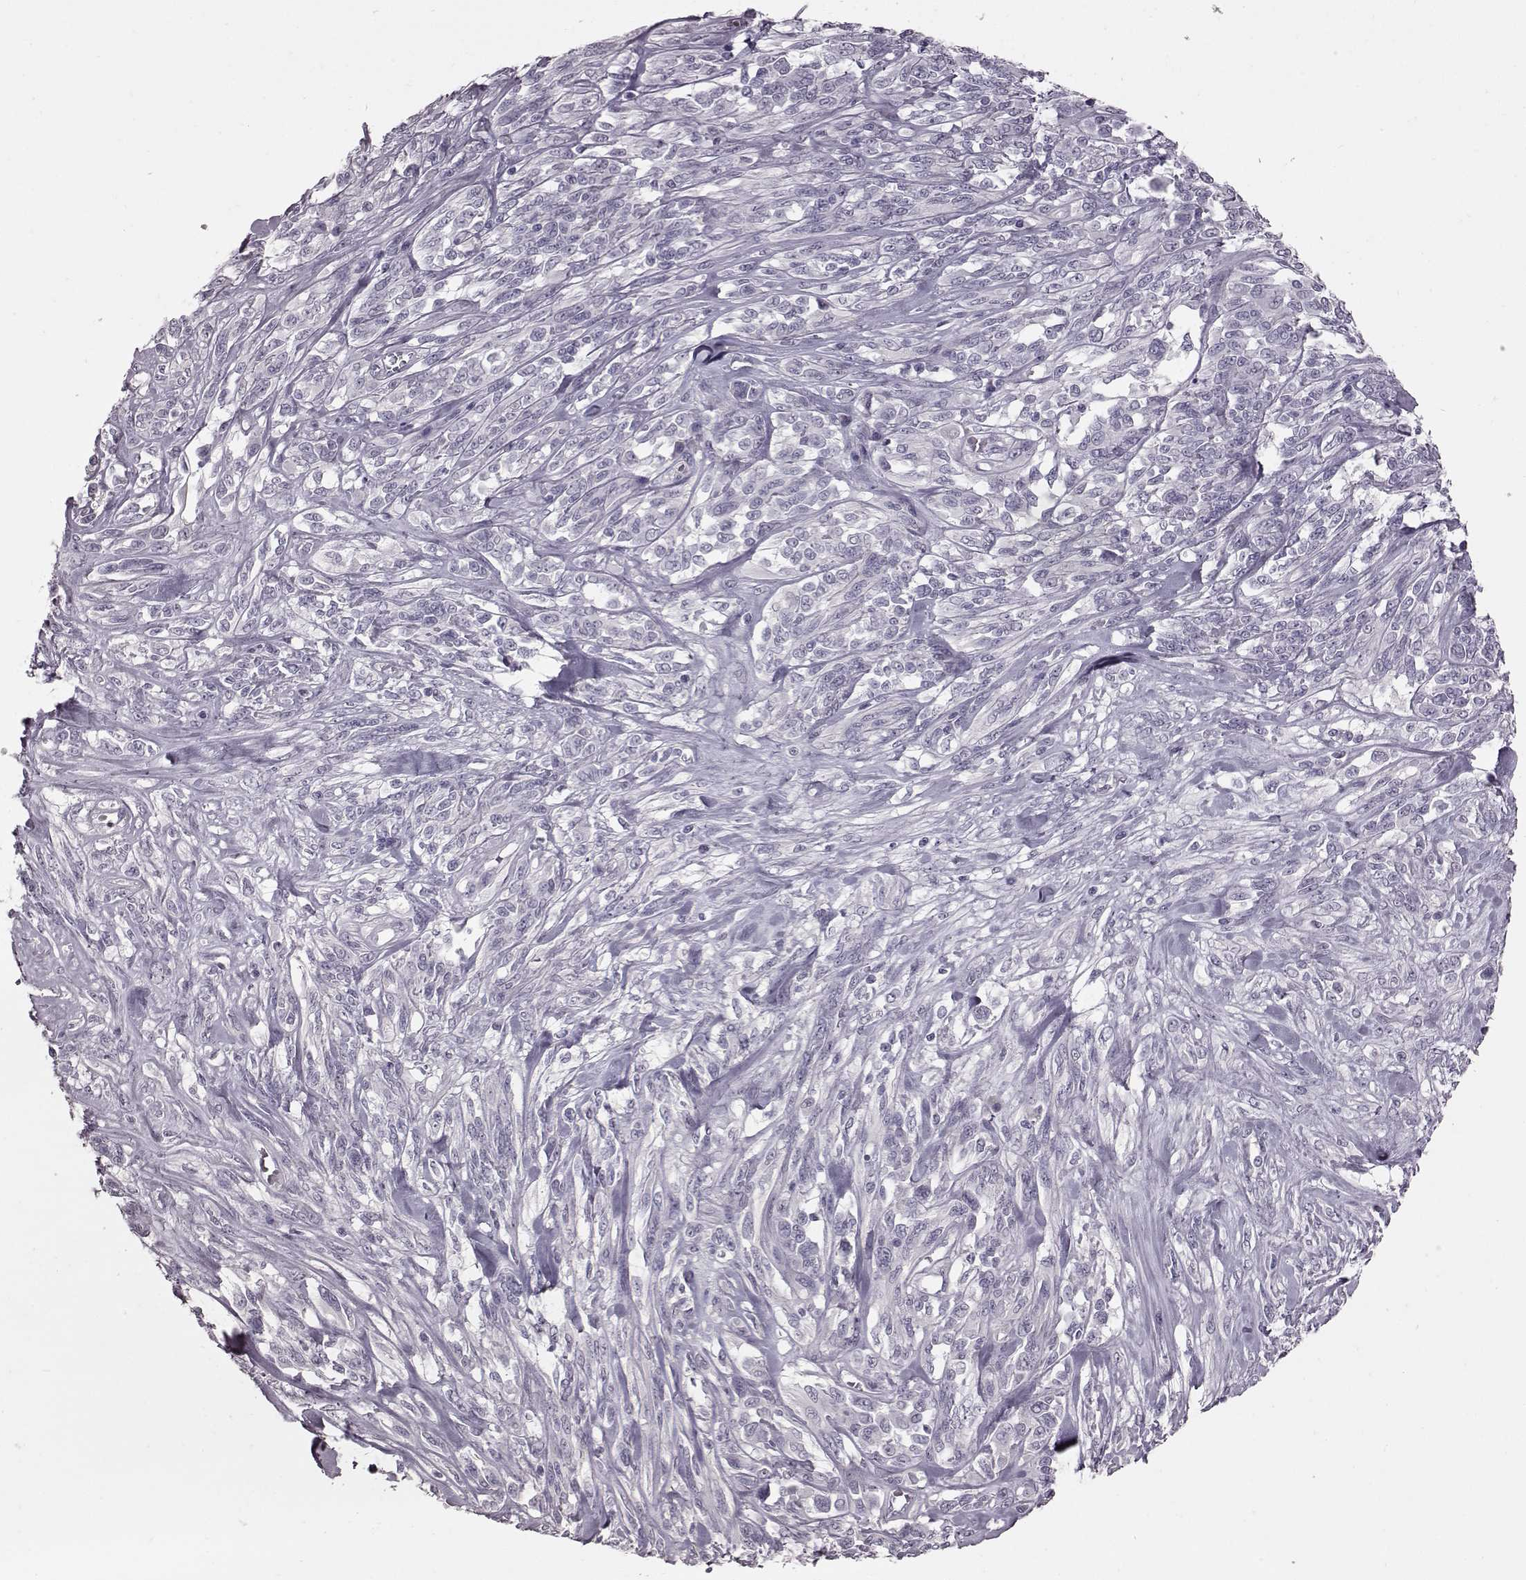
{"staining": {"intensity": "negative", "quantity": "none", "location": "none"}, "tissue": "melanoma", "cell_type": "Tumor cells", "image_type": "cancer", "snomed": [{"axis": "morphology", "description": "Malignant melanoma, NOS"}, {"axis": "topography", "description": "Skin"}], "caption": "DAB (3,3'-diaminobenzidine) immunohistochemical staining of melanoma reveals no significant positivity in tumor cells.", "gene": "FUT4", "patient": {"sex": "female", "age": 91}}